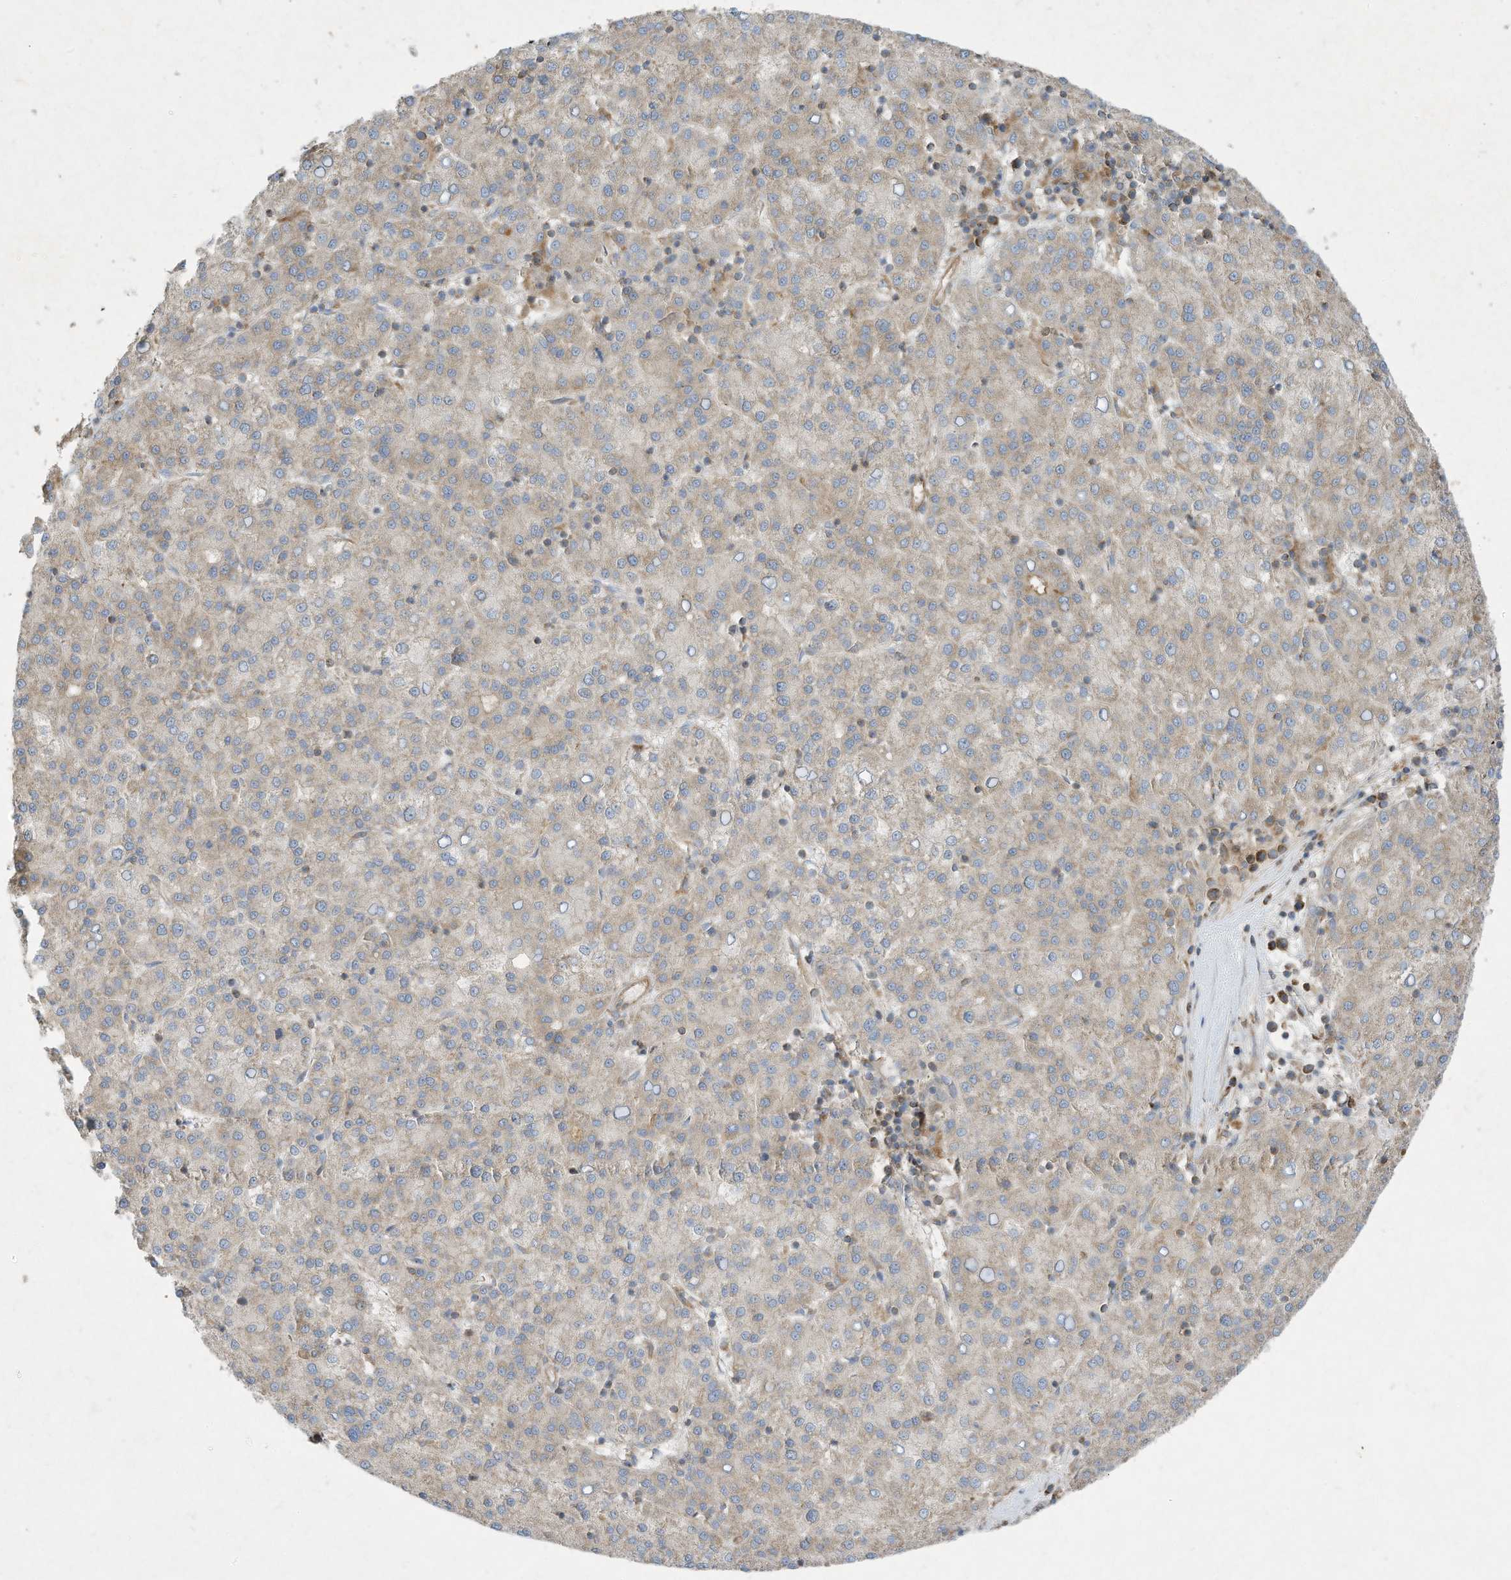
{"staining": {"intensity": "weak", "quantity": "25%-75%", "location": "cytoplasmic/membranous"}, "tissue": "liver cancer", "cell_type": "Tumor cells", "image_type": "cancer", "snomed": [{"axis": "morphology", "description": "Carcinoma, Hepatocellular, NOS"}, {"axis": "topography", "description": "Liver"}], "caption": "Liver hepatocellular carcinoma tissue demonstrates weak cytoplasmic/membranous staining in approximately 25%-75% of tumor cells", "gene": "SYNJ2", "patient": {"sex": "female", "age": 58}}